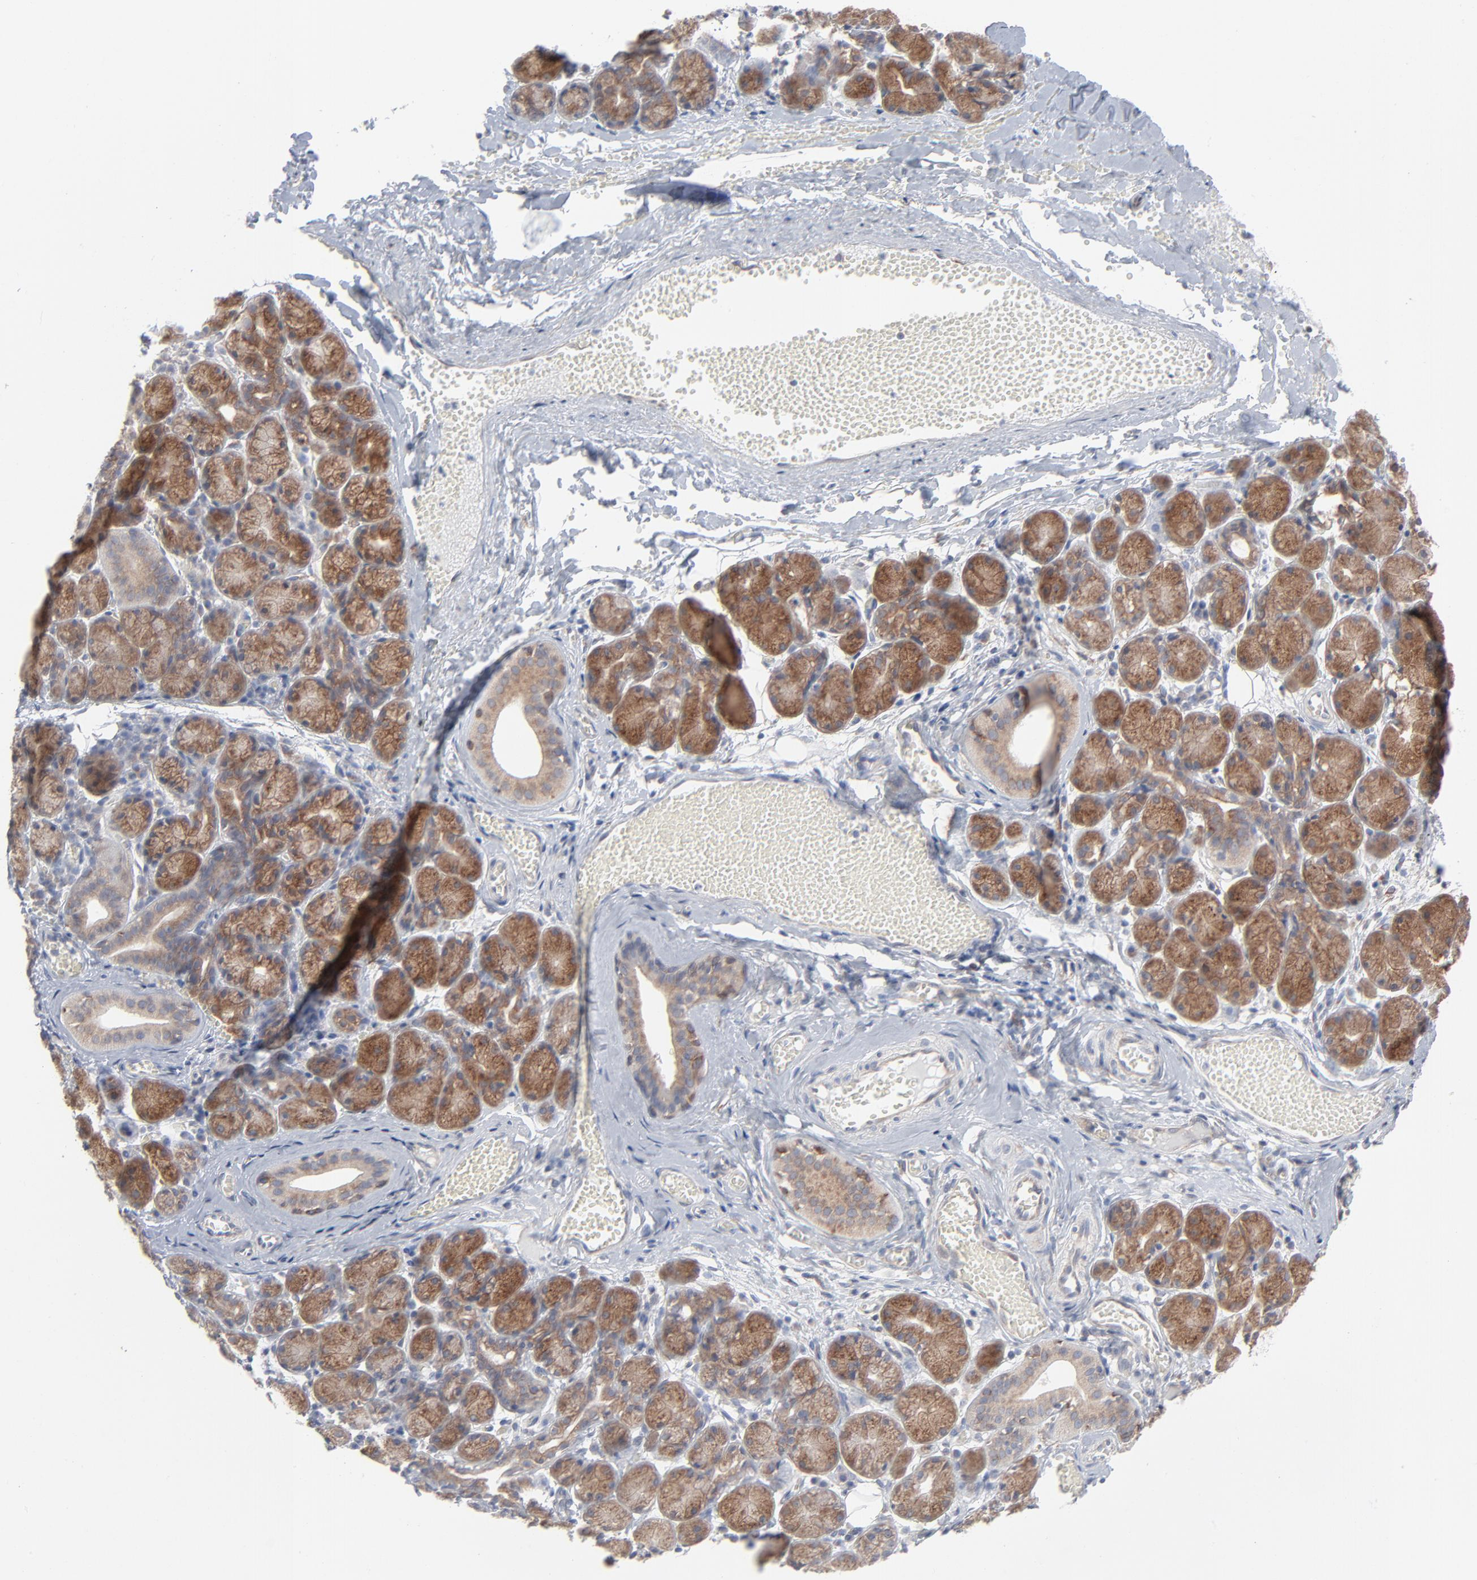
{"staining": {"intensity": "moderate", "quantity": ">75%", "location": "cytoplasmic/membranous"}, "tissue": "salivary gland", "cell_type": "Glandular cells", "image_type": "normal", "snomed": [{"axis": "morphology", "description": "Normal tissue, NOS"}, {"axis": "topography", "description": "Salivary gland"}], "caption": "This histopathology image shows benign salivary gland stained with IHC to label a protein in brown. The cytoplasmic/membranous of glandular cells show moderate positivity for the protein. Nuclei are counter-stained blue.", "gene": "KDSR", "patient": {"sex": "female", "age": 24}}